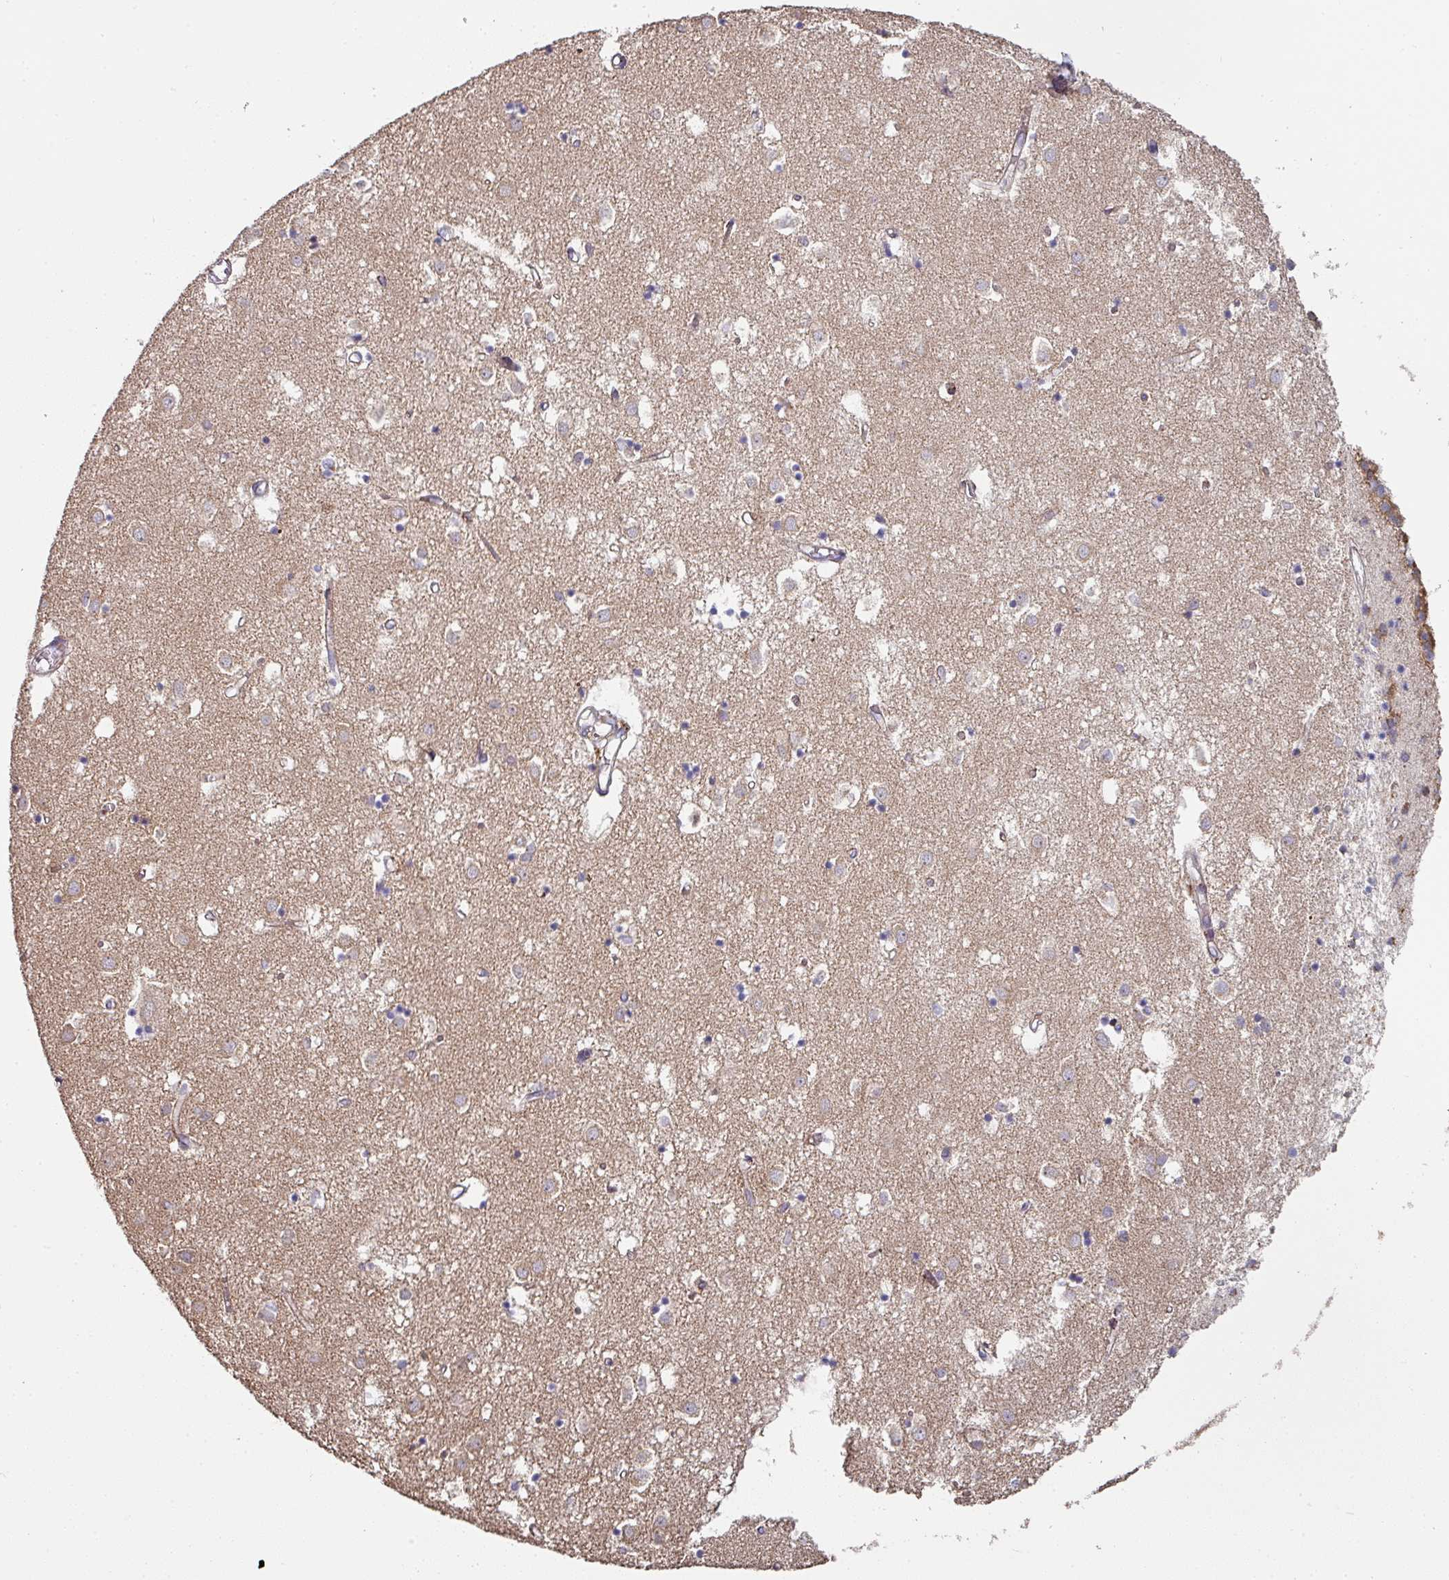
{"staining": {"intensity": "negative", "quantity": "none", "location": "none"}, "tissue": "caudate", "cell_type": "Glial cells", "image_type": "normal", "snomed": [{"axis": "morphology", "description": "Normal tissue, NOS"}, {"axis": "topography", "description": "Lateral ventricle wall"}], "caption": "The image displays no staining of glial cells in benign caudate.", "gene": "ZNF268", "patient": {"sex": "male", "age": 70}}